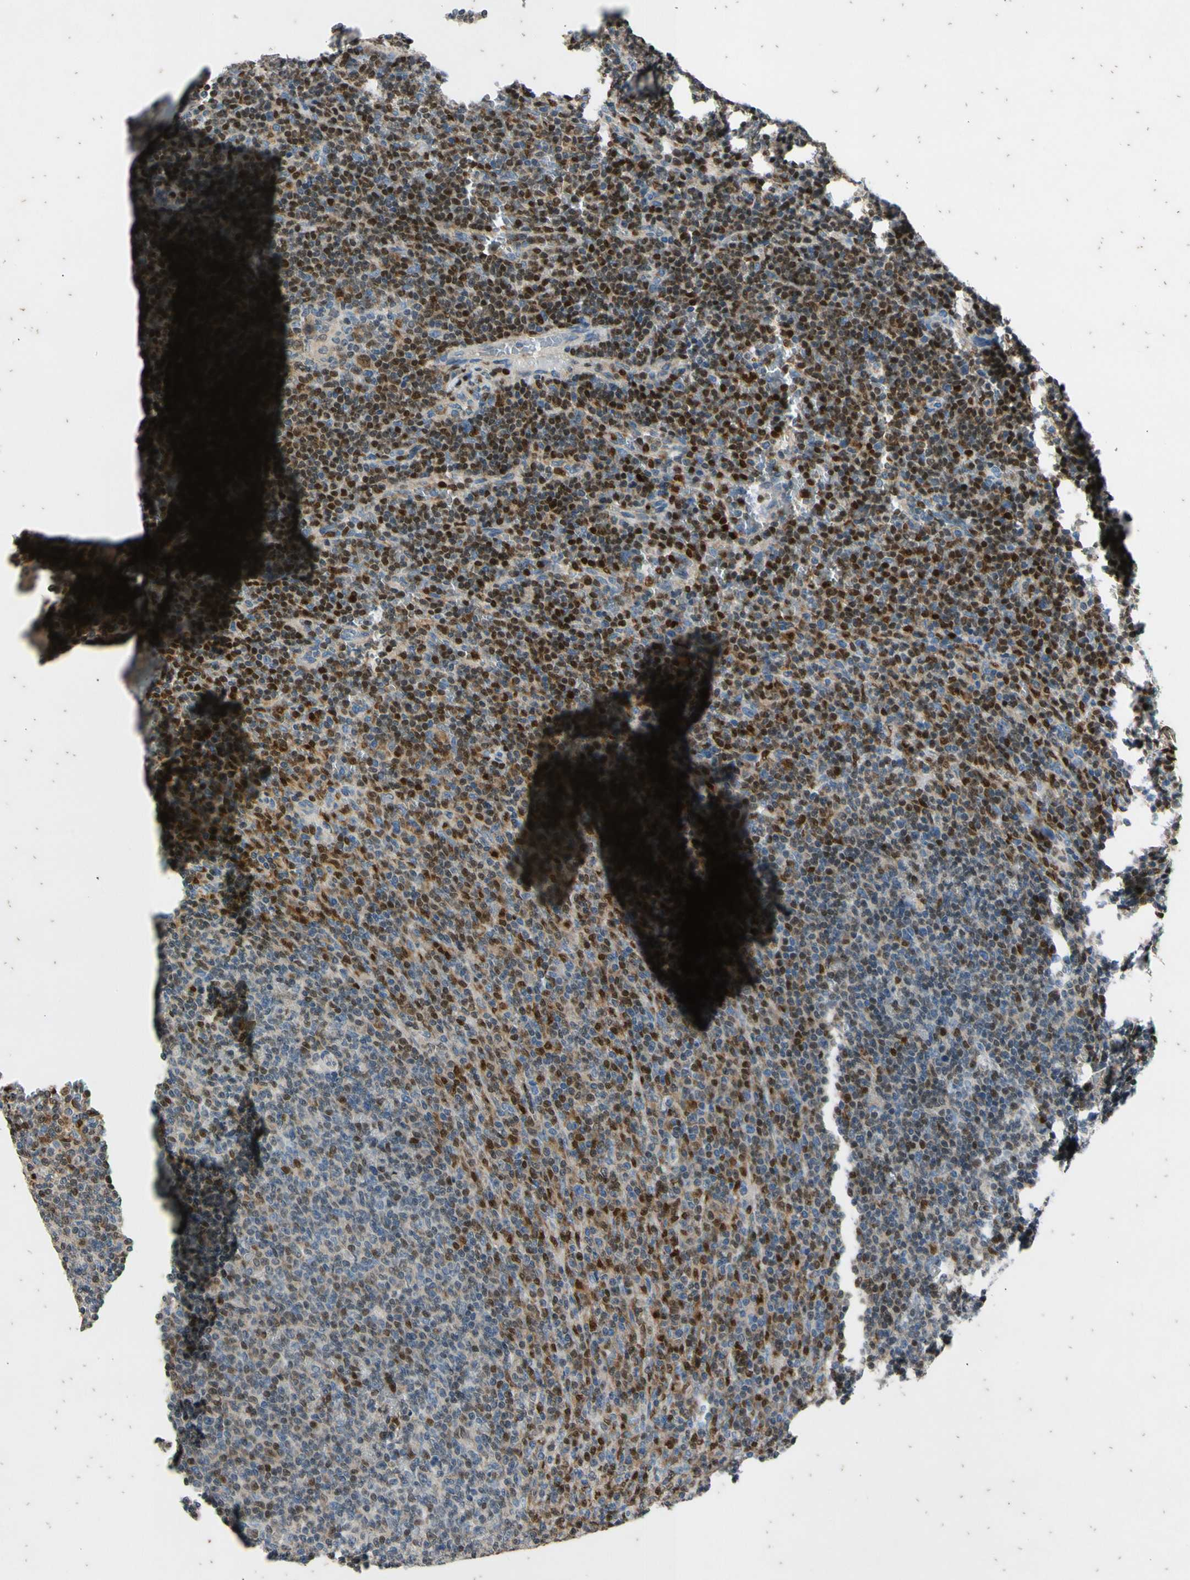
{"staining": {"intensity": "negative", "quantity": "none", "location": "none"}, "tissue": "lymphoma", "cell_type": "Tumor cells", "image_type": "cancer", "snomed": [{"axis": "morphology", "description": "Malignant lymphoma, non-Hodgkin's type, Low grade"}, {"axis": "topography", "description": "Spleen"}], "caption": "Immunohistochemical staining of human lymphoma demonstrates no significant expression in tumor cells.", "gene": "TBX21", "patient": {"sex": "female", "age": 50}}